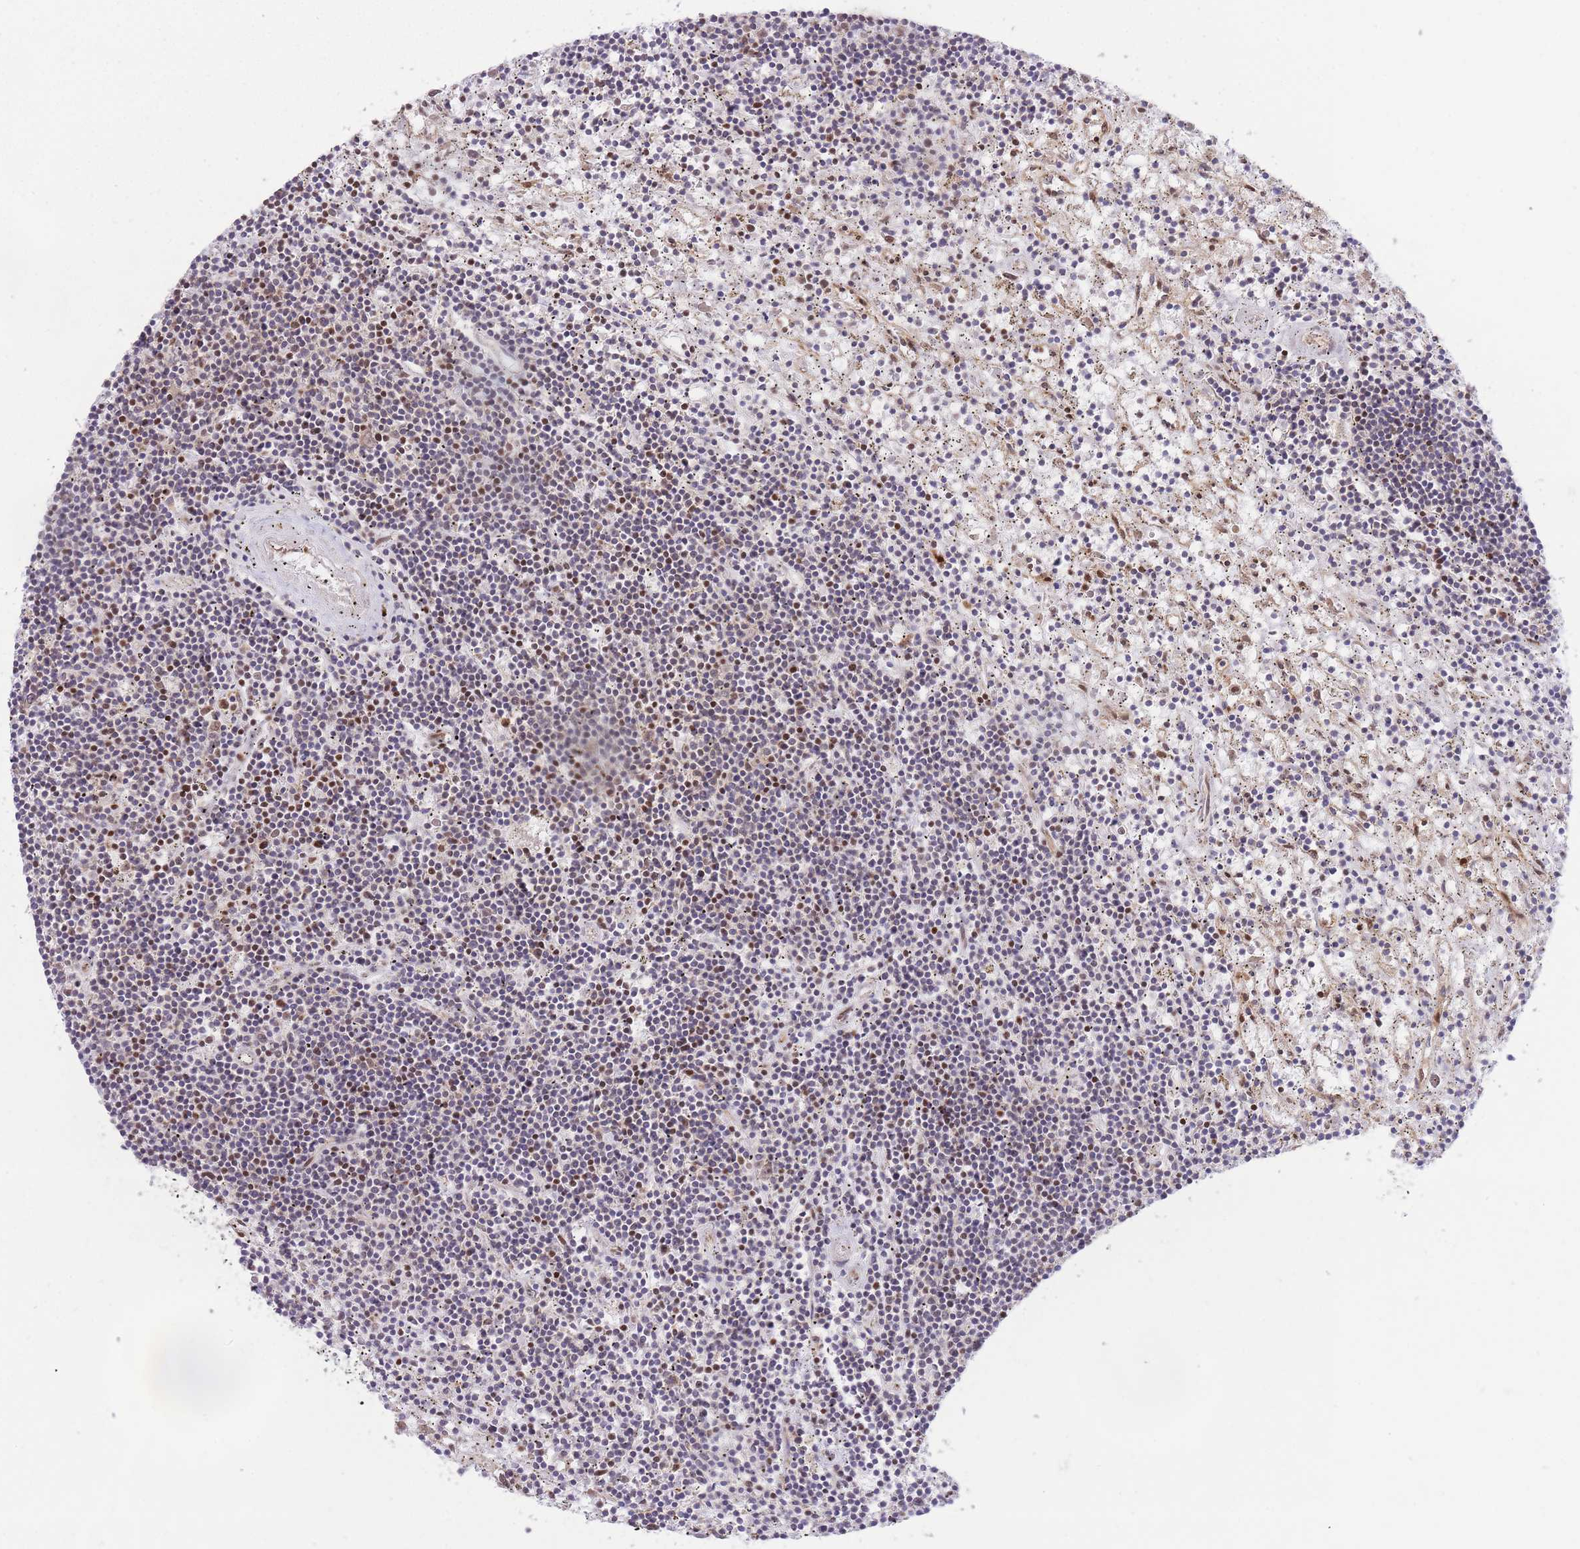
{"staining": {"intensity": "moderate", "quantity": "<25%", "location": "nuclear"}, "tissue": "lymphoma", "cell_type": "Tumor cells", "image_type": "cancer", "snomed": [{"axis": "morphology", "description": "Malignant lymphoma, non-Hodgkin's type, Low grade"}, {"axis": "topography", "description": "Spleen"}], "caption": "Tumor cells exhibit low levels of moderate nuclear expression in about <25% of cells in lymphoma.", "gene": "BOLA2B", "patient": {"sex": "male", "age": 76}}